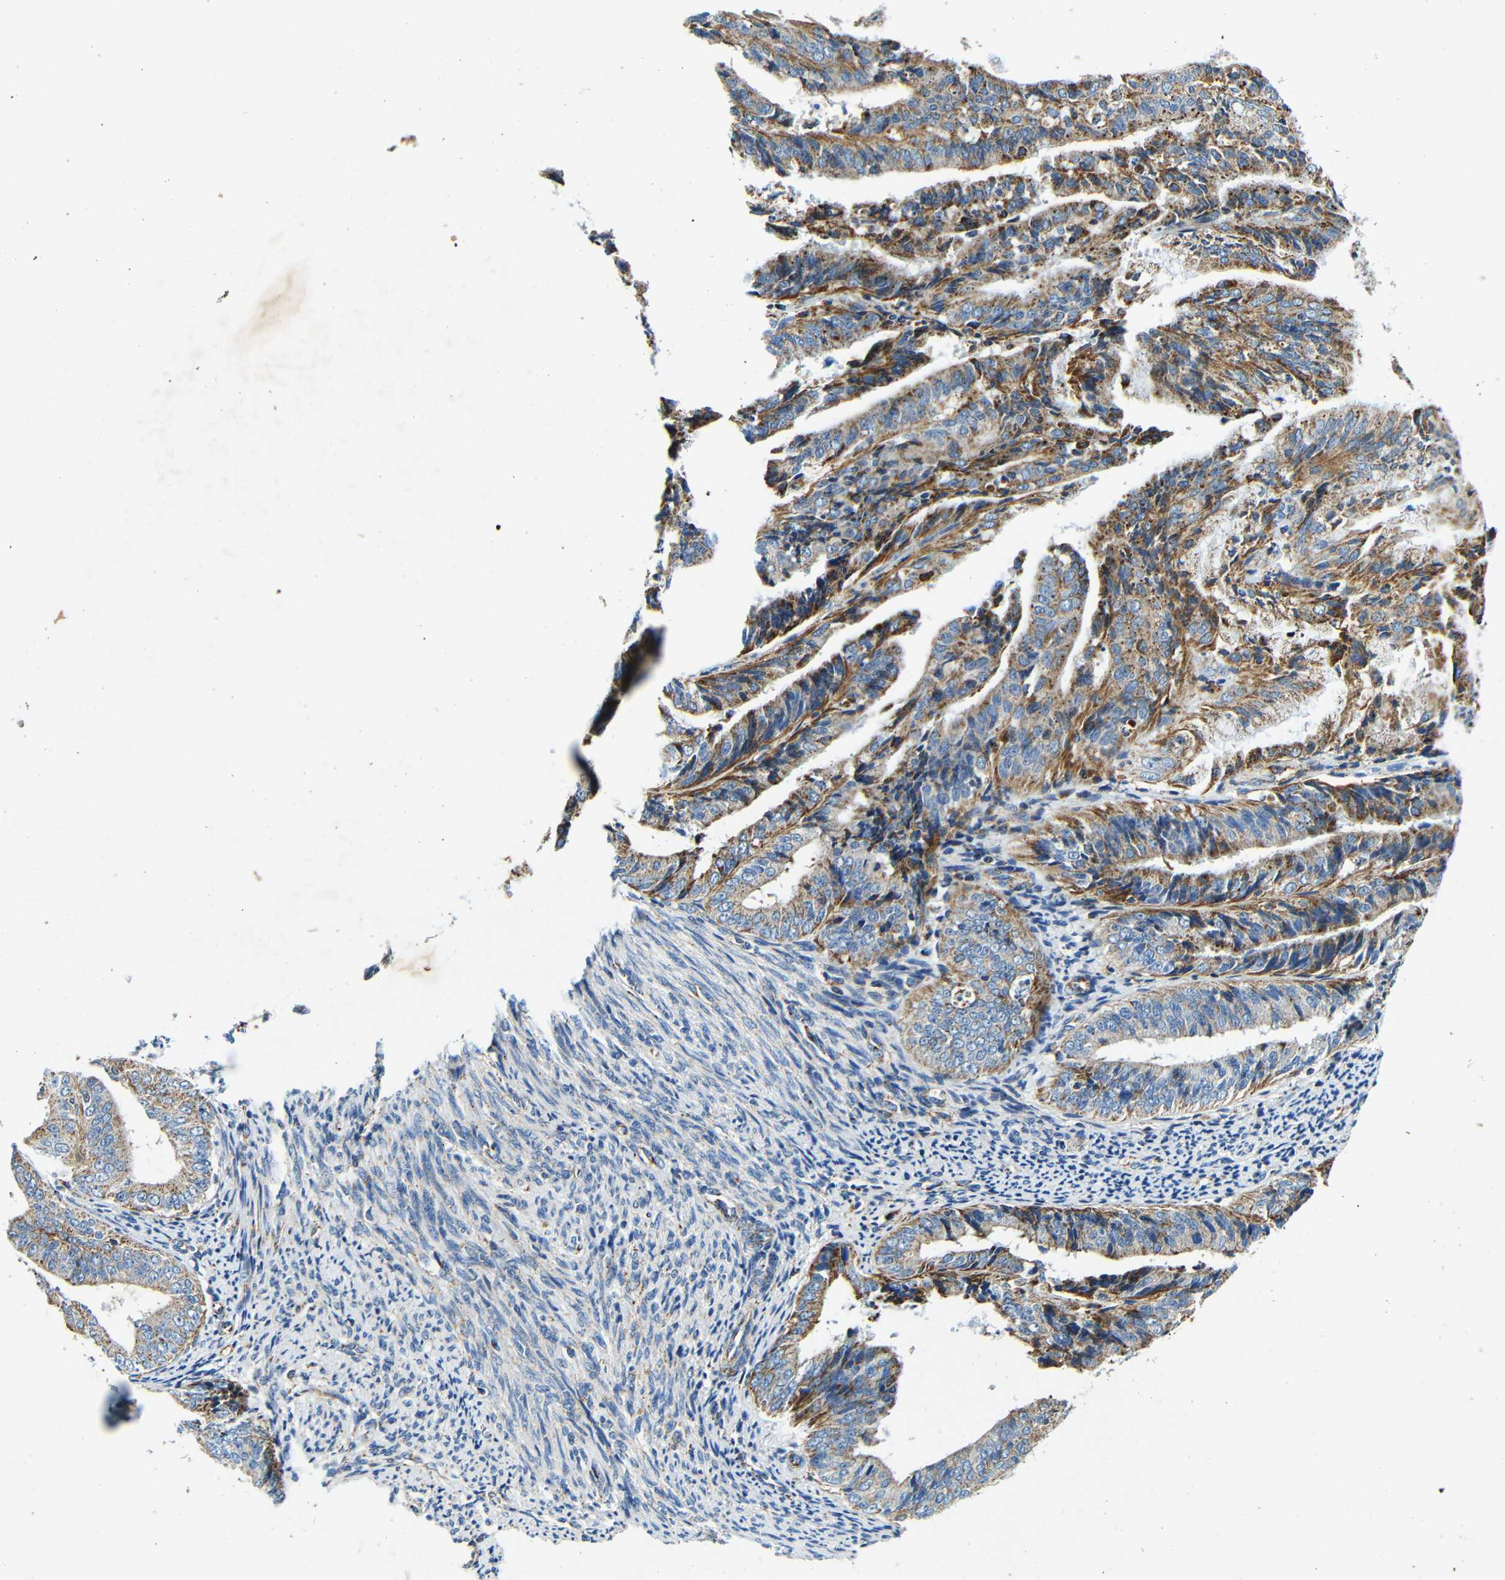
{"staining": {"intensity": "moderate", "quantity": ">75%", "location": "cytoplasmic/membranous"}, "tissue": "endometrial cancer", "cell_type": "Tumor cells", "image_type": "cancer", "snomed": [{"axis": "morphology", "description": "Adenocarcinoma, NOS"}, {"axis": "topography", "description": "Endometrium"}], "caption": "This image displays immunohistochemistry (IHC) staining of human endometrial cancer, with medium moderate cytoplasmic/membranous expression in approximately >75% of tumor cells.", "gene": "GALNT18", "patient": {"sex": "female", "age": 63}}